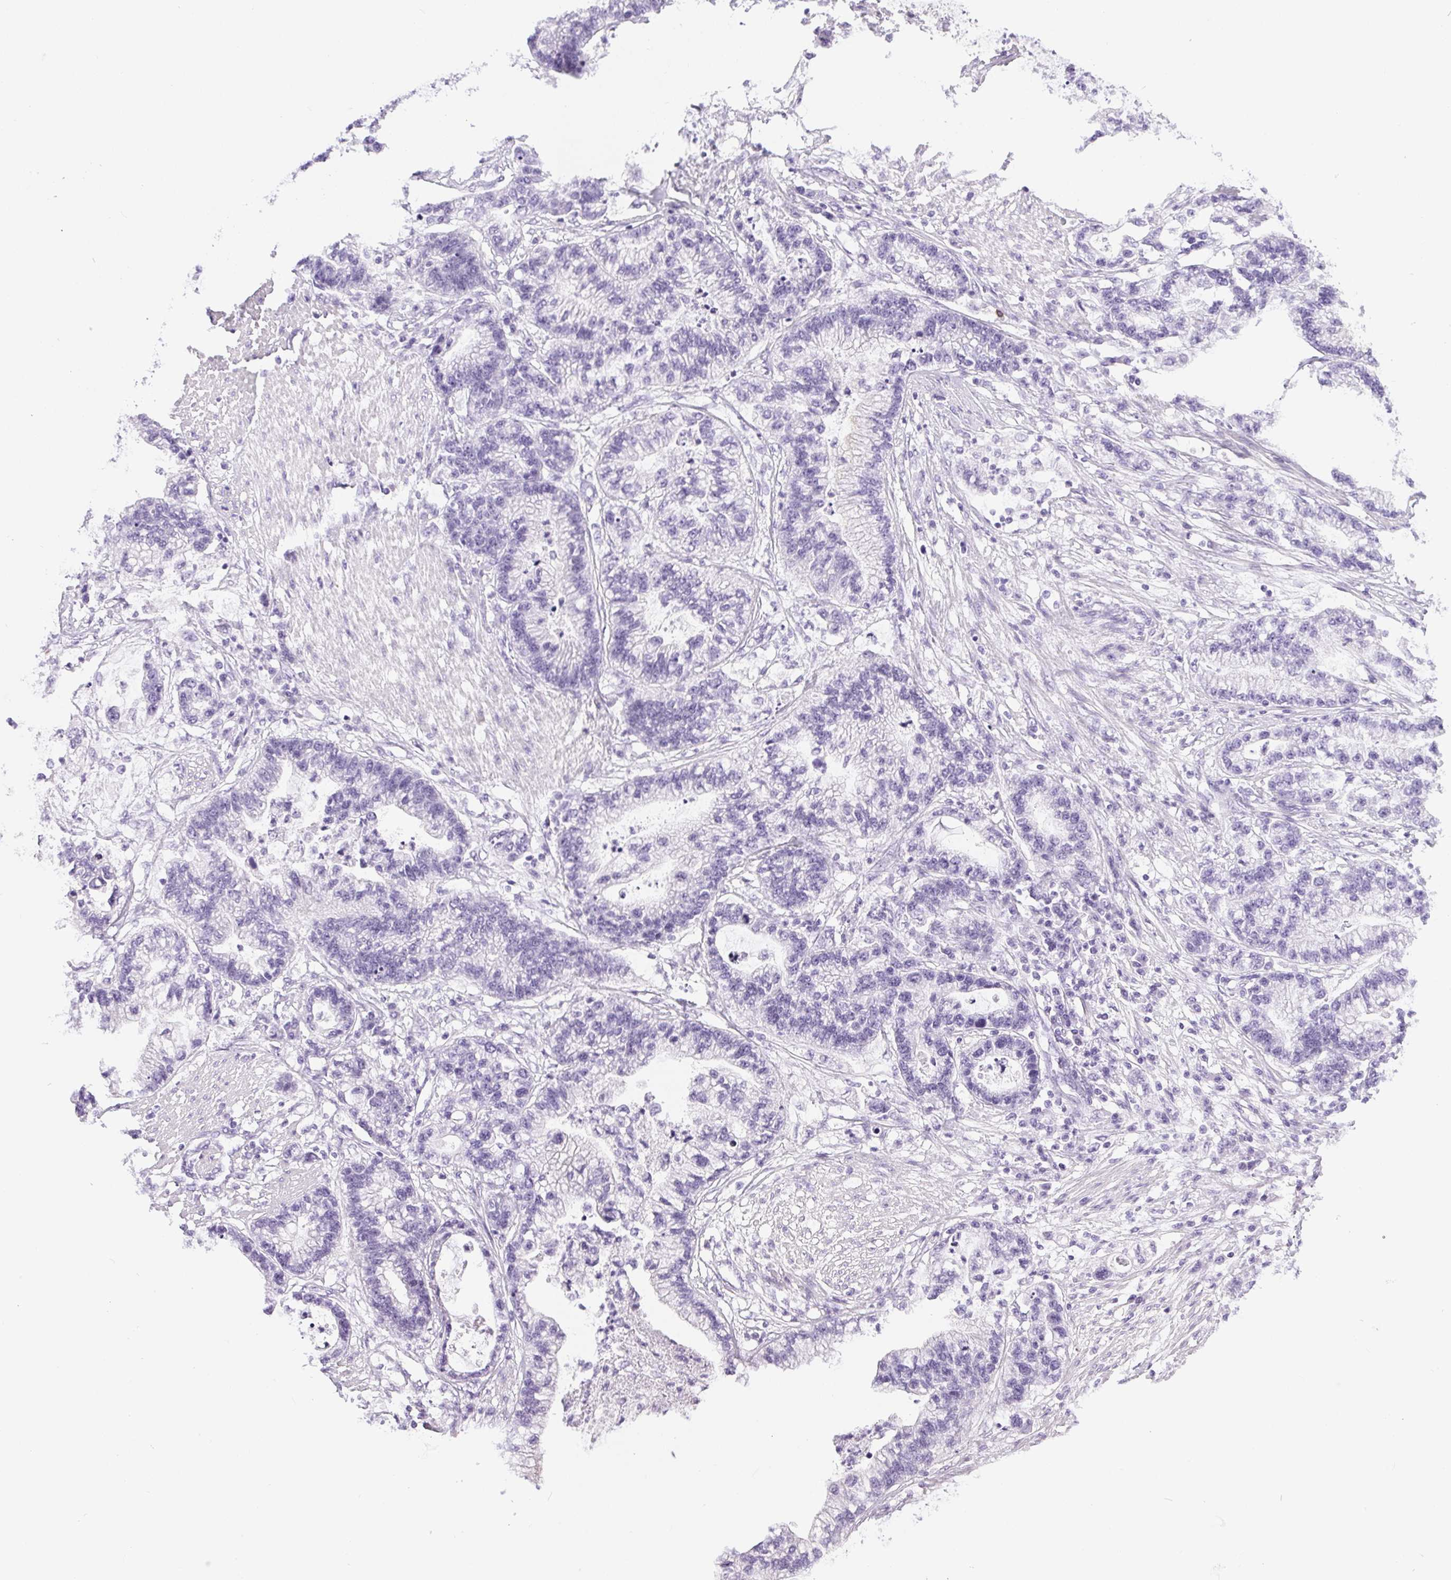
{"staining": {"intensity": "negative", "quantity": "none", "location": "none"}, "tissue": "stomach cancer", "cell_type": "Tumor cells", "image_type": "cancer", "snomed": [{"axis": "morphology", "description": "Adenocarcinoma, NOS"}, {"axis": "topography", "description": "Stomach"}], "caption": "This micrograph is of stomach cancer (adenocarcinoma) stained with immunohistochemistry to label a protein in brown with the nuclei are counter-stained blue. There is no expression in tumor cells. (DAB (3,3'-diaminobenzidine) immunohistochemistry, high magnification).", "gene": "C20orf85", "patient": {"sex": "male", "age": 83}}